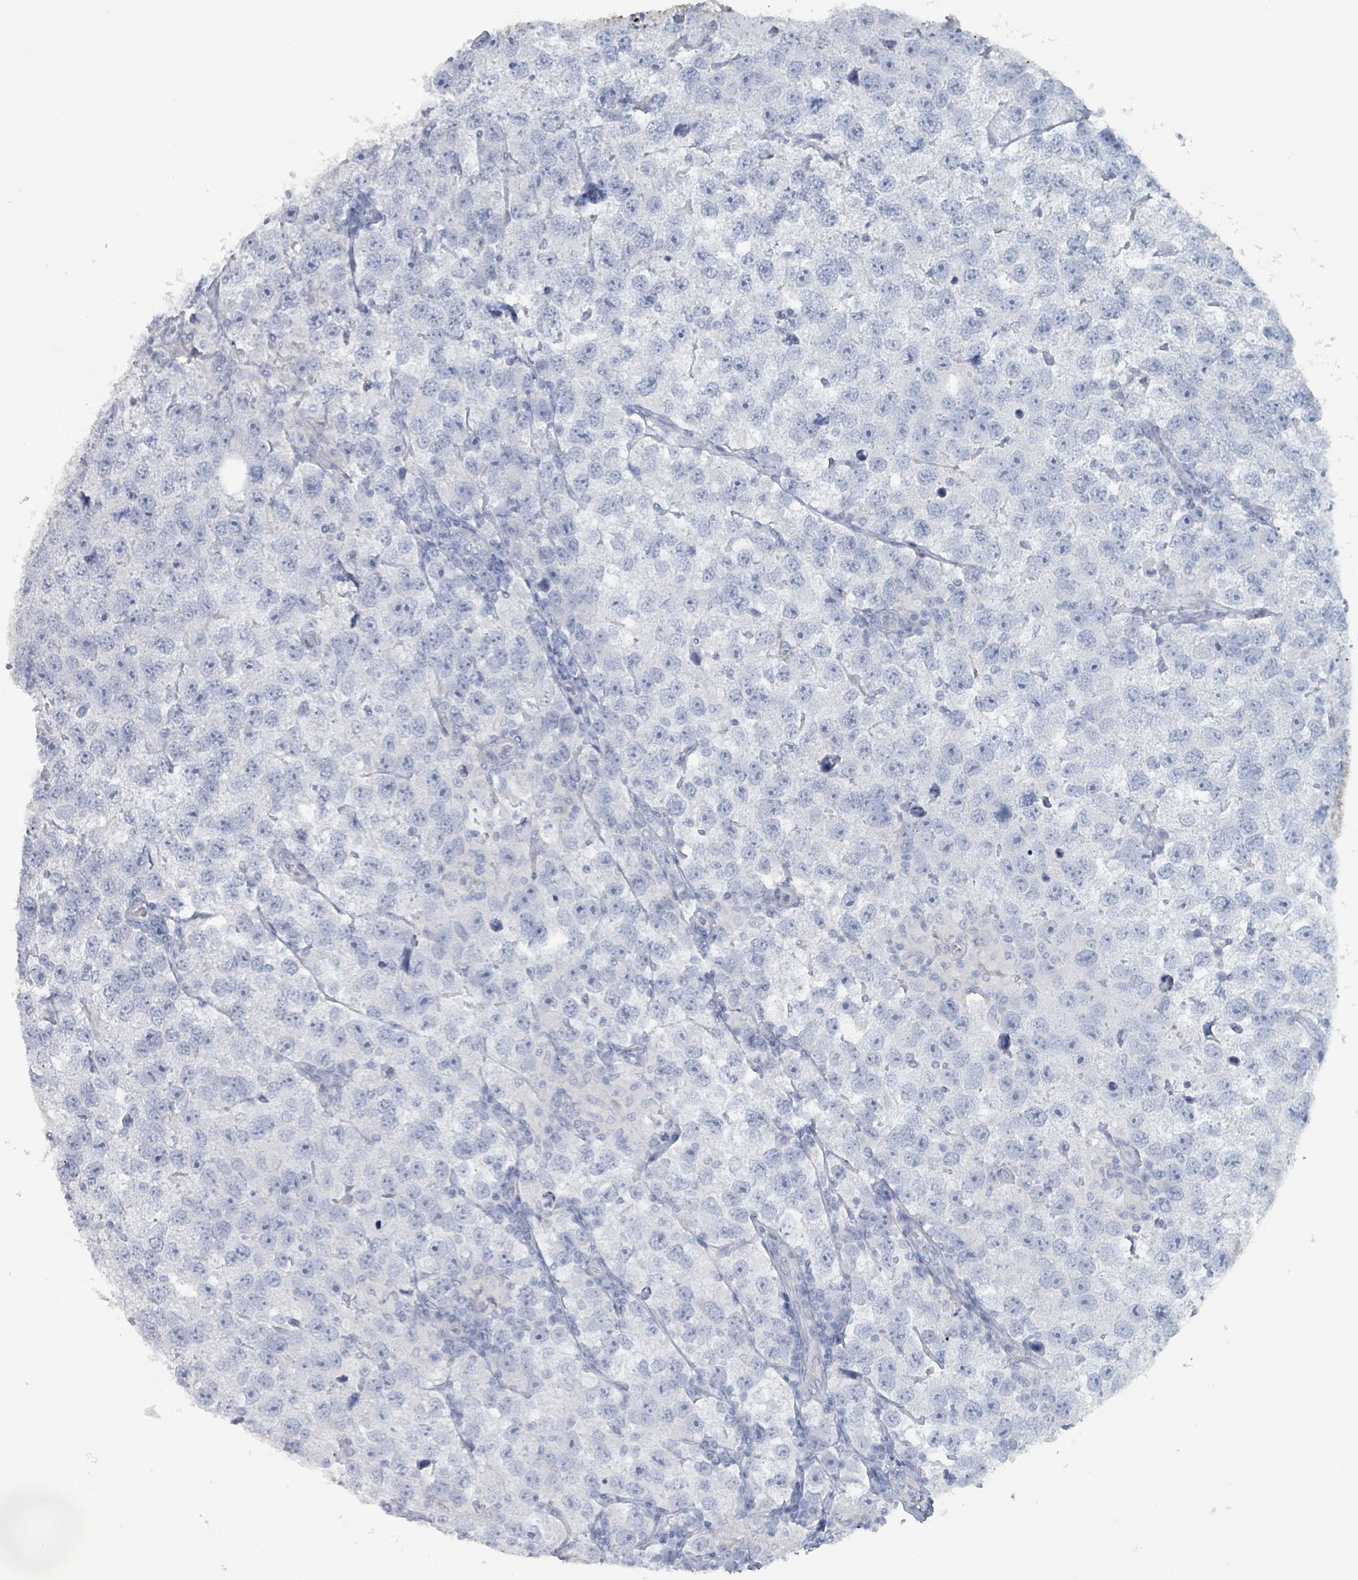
{"staining": {"intensity": "negative", "quantity": "none", "location": "none"}, "tissue": "testis cancer", "cell_type": "Tumor cells", "image_type": "cancer", "snomed": [{"axis": "morphology", "description": "Seminoma, NOS"}, {"axis": "topography", "description": "Testis"}], "caption": "A high-resolution image shows IHC staining of testis cancer, which exhibits no significant staining in tumor cells.", "gene": "VPS13D", "patient": {"sex": "male", "age": 26}}